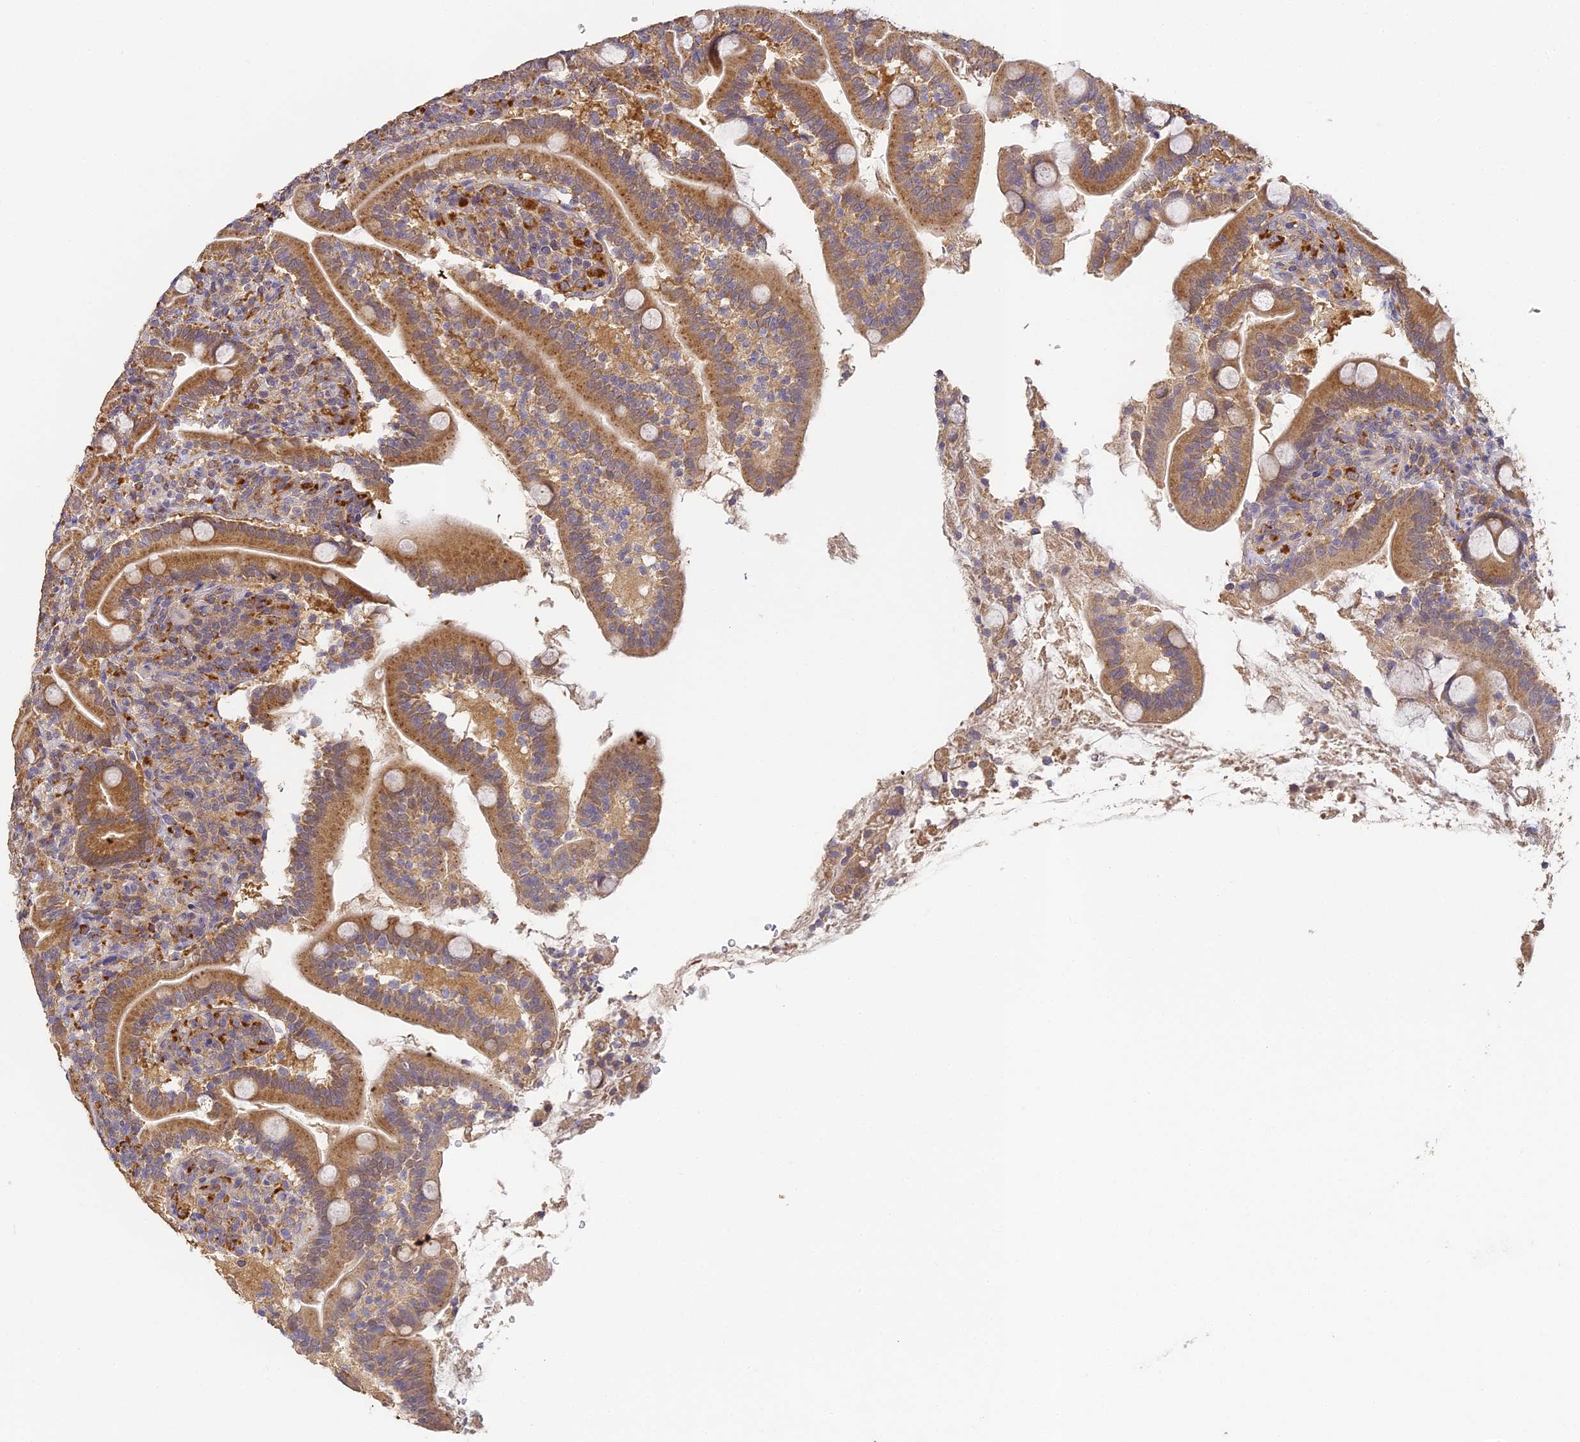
{"staining": {"intensity": "strong", "quantity": ">75%", "location": "cytoplasmic/membranous"}, "tissue": "duodenum", "cell_type": "Glandular cells", "image_type": "normal", "snomed": [{"axis": "morphology", "description": "Normal tissue, NOS"}, {"axis": "topography", "description": "Duodenum"}], "caption": "Protein expression analysis of normal human duodenum reveals strong cytoplasmic/membranous expression in approximately >75% of glandular cells. The staining was performed using DAB, with brown indicating positive protein expression. Nuclei are stained blue with hematoxylin.", "gene": "YAE1", "patient": {"sex": "male", "age": 35}}